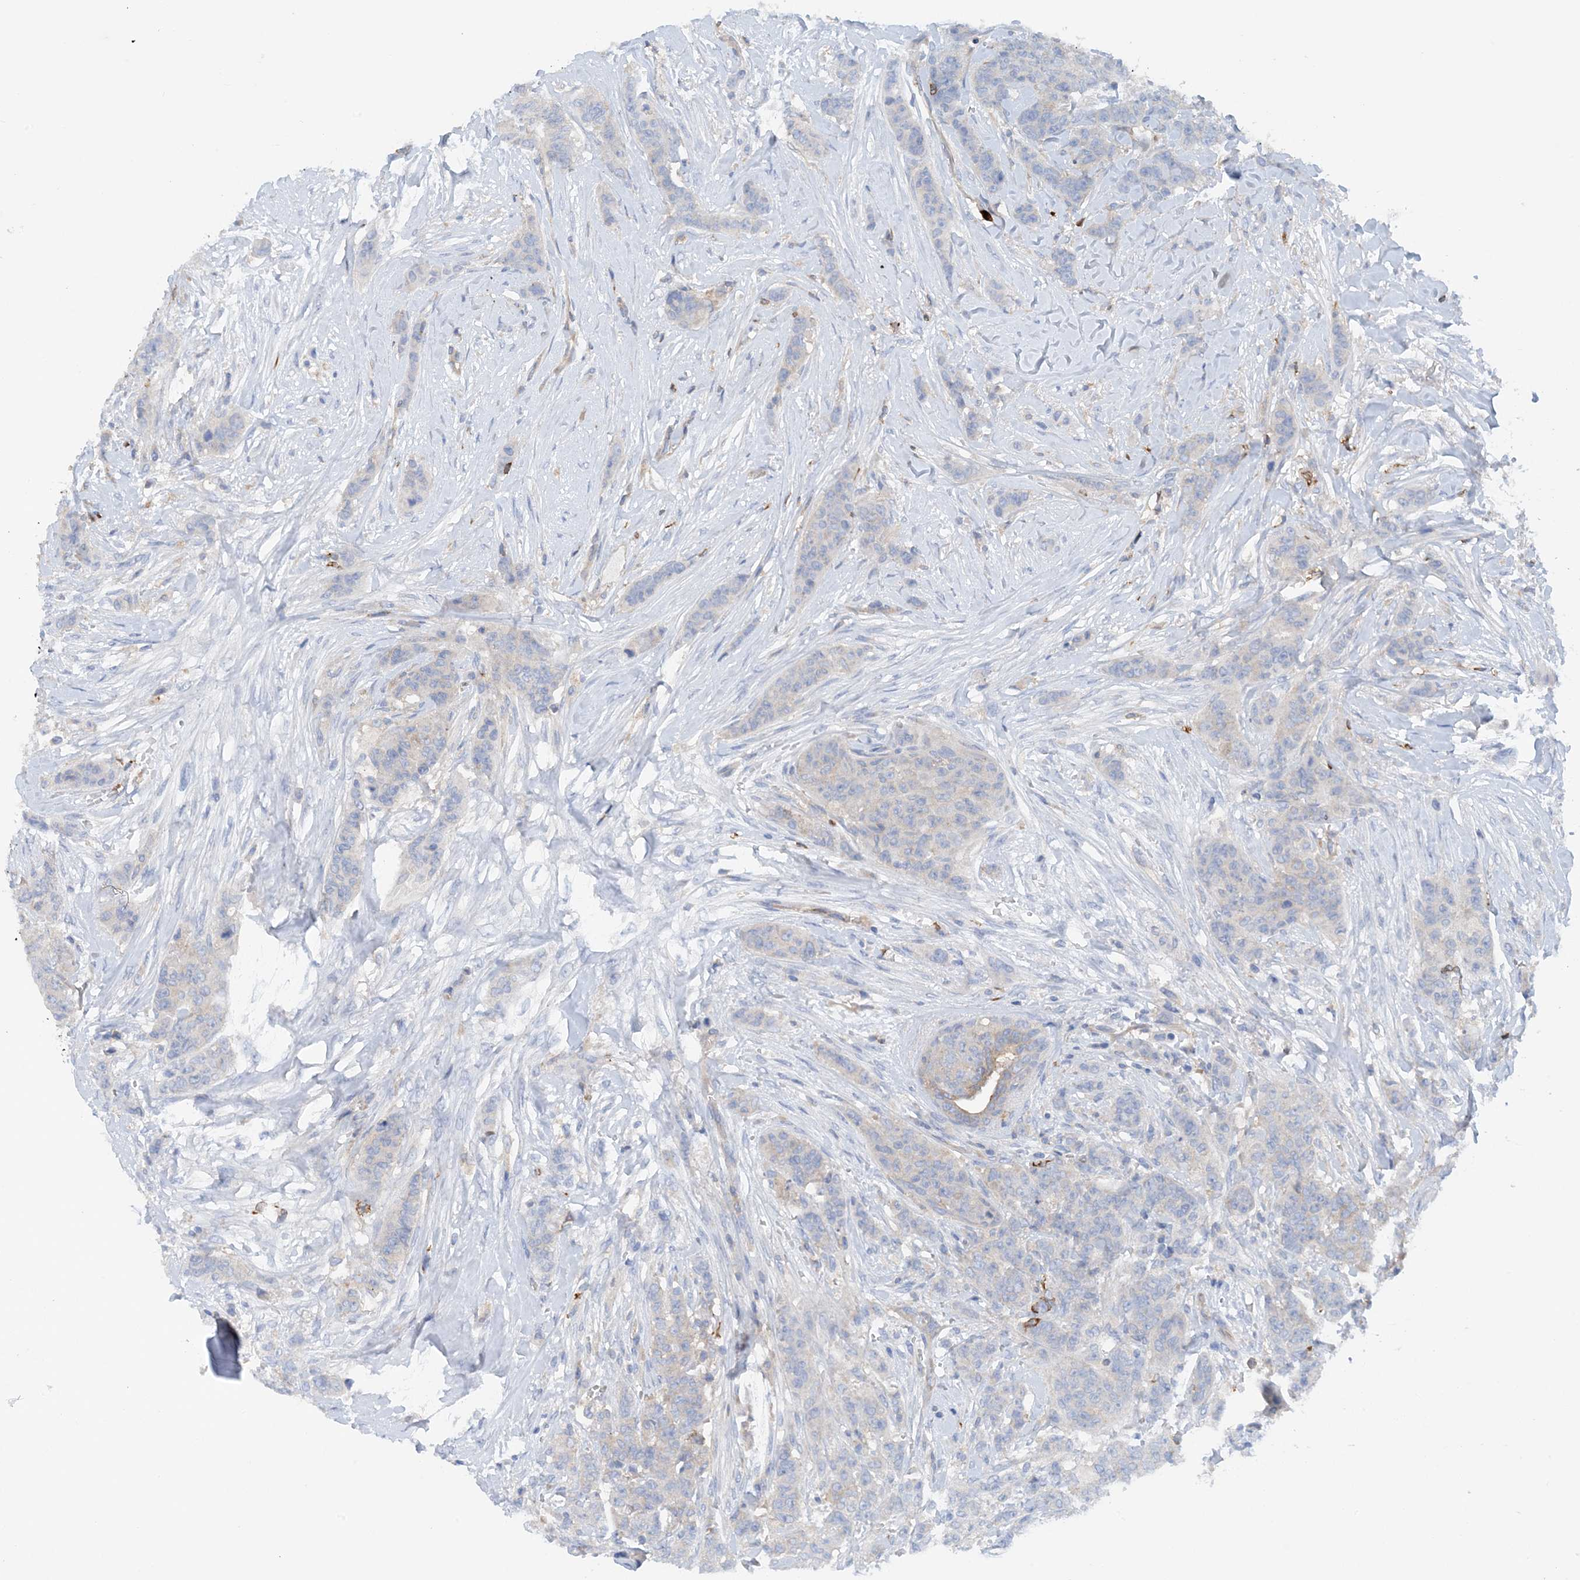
{"staining": {"intensity": "negative", "quantity": "none", "location": "none"}, "tissue": "breast cancer", "cell_type": "Tumor cells", "image_type": "cancer", "snomed": [{"axis": "morphology", "description": "Duct carcinoma"}, {"axis": "topography", "description": "Breast"}], "caption": "Immunohistochemical staining of human breast infiltrating ductal carcinoma shows no significant staining in tumor cells.", "gene": "PHACTR2", "patient": {"sex": "female", "age": 40}}